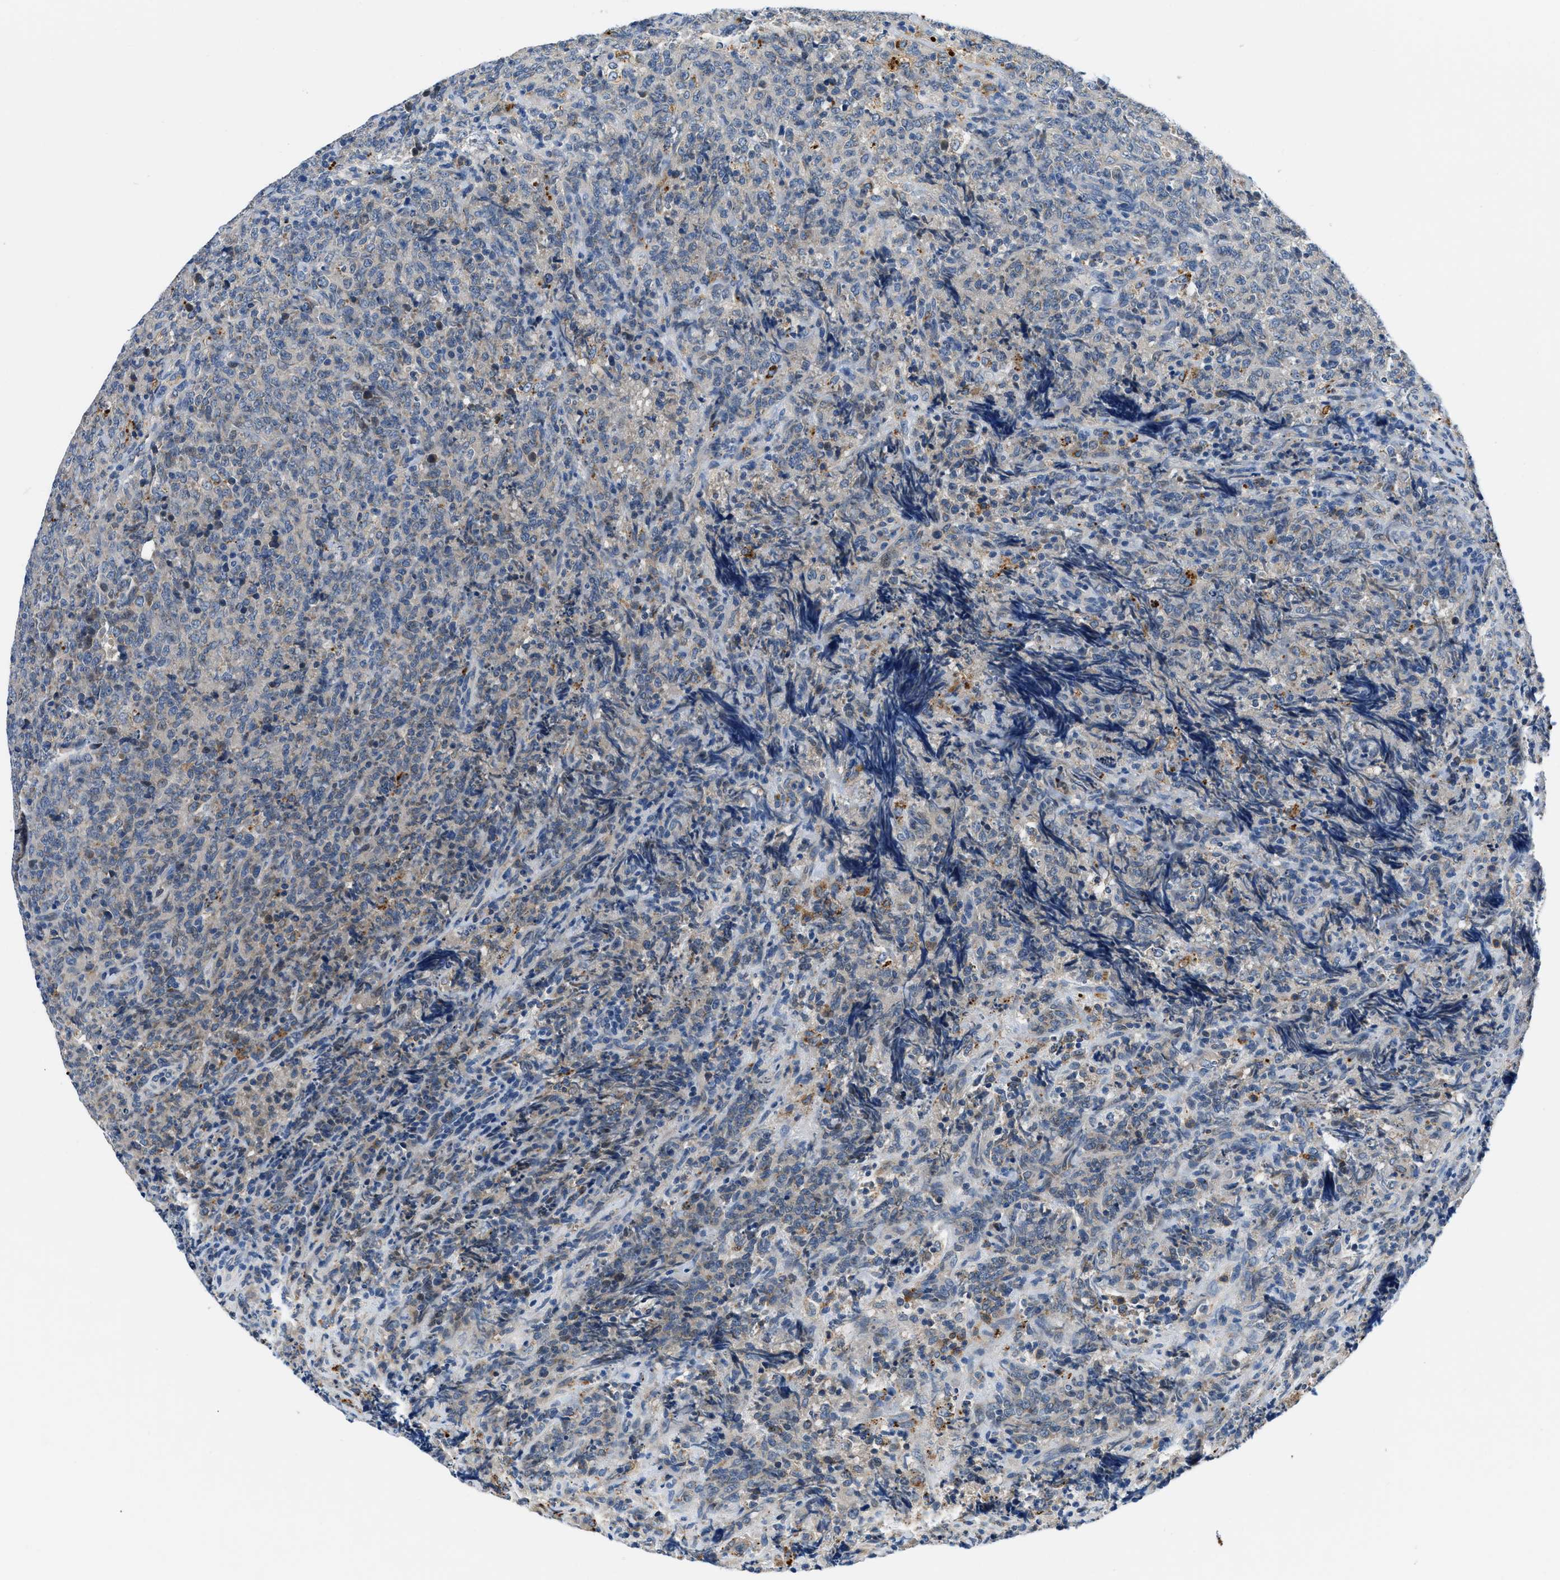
{"staining": {"intensity": "negative", "quantity": "none", "location": "none"}, "tissue": "lymphoma", "cell_type": "Tumor cells", "image_type": "cancer", "snomed": [{"axis": "morphology", "description": "Malignant lymphoma, non-Hodgkin's type, High grade"}, {"axis": "topography", "description": "Tonsil"}], "caption": "This is an immunohistochemistry micrograph of human lymphoma. There is no expression in tumor cells.", "gene": "ADGRE3", "patient": {"sex": "female", "age": 36}}